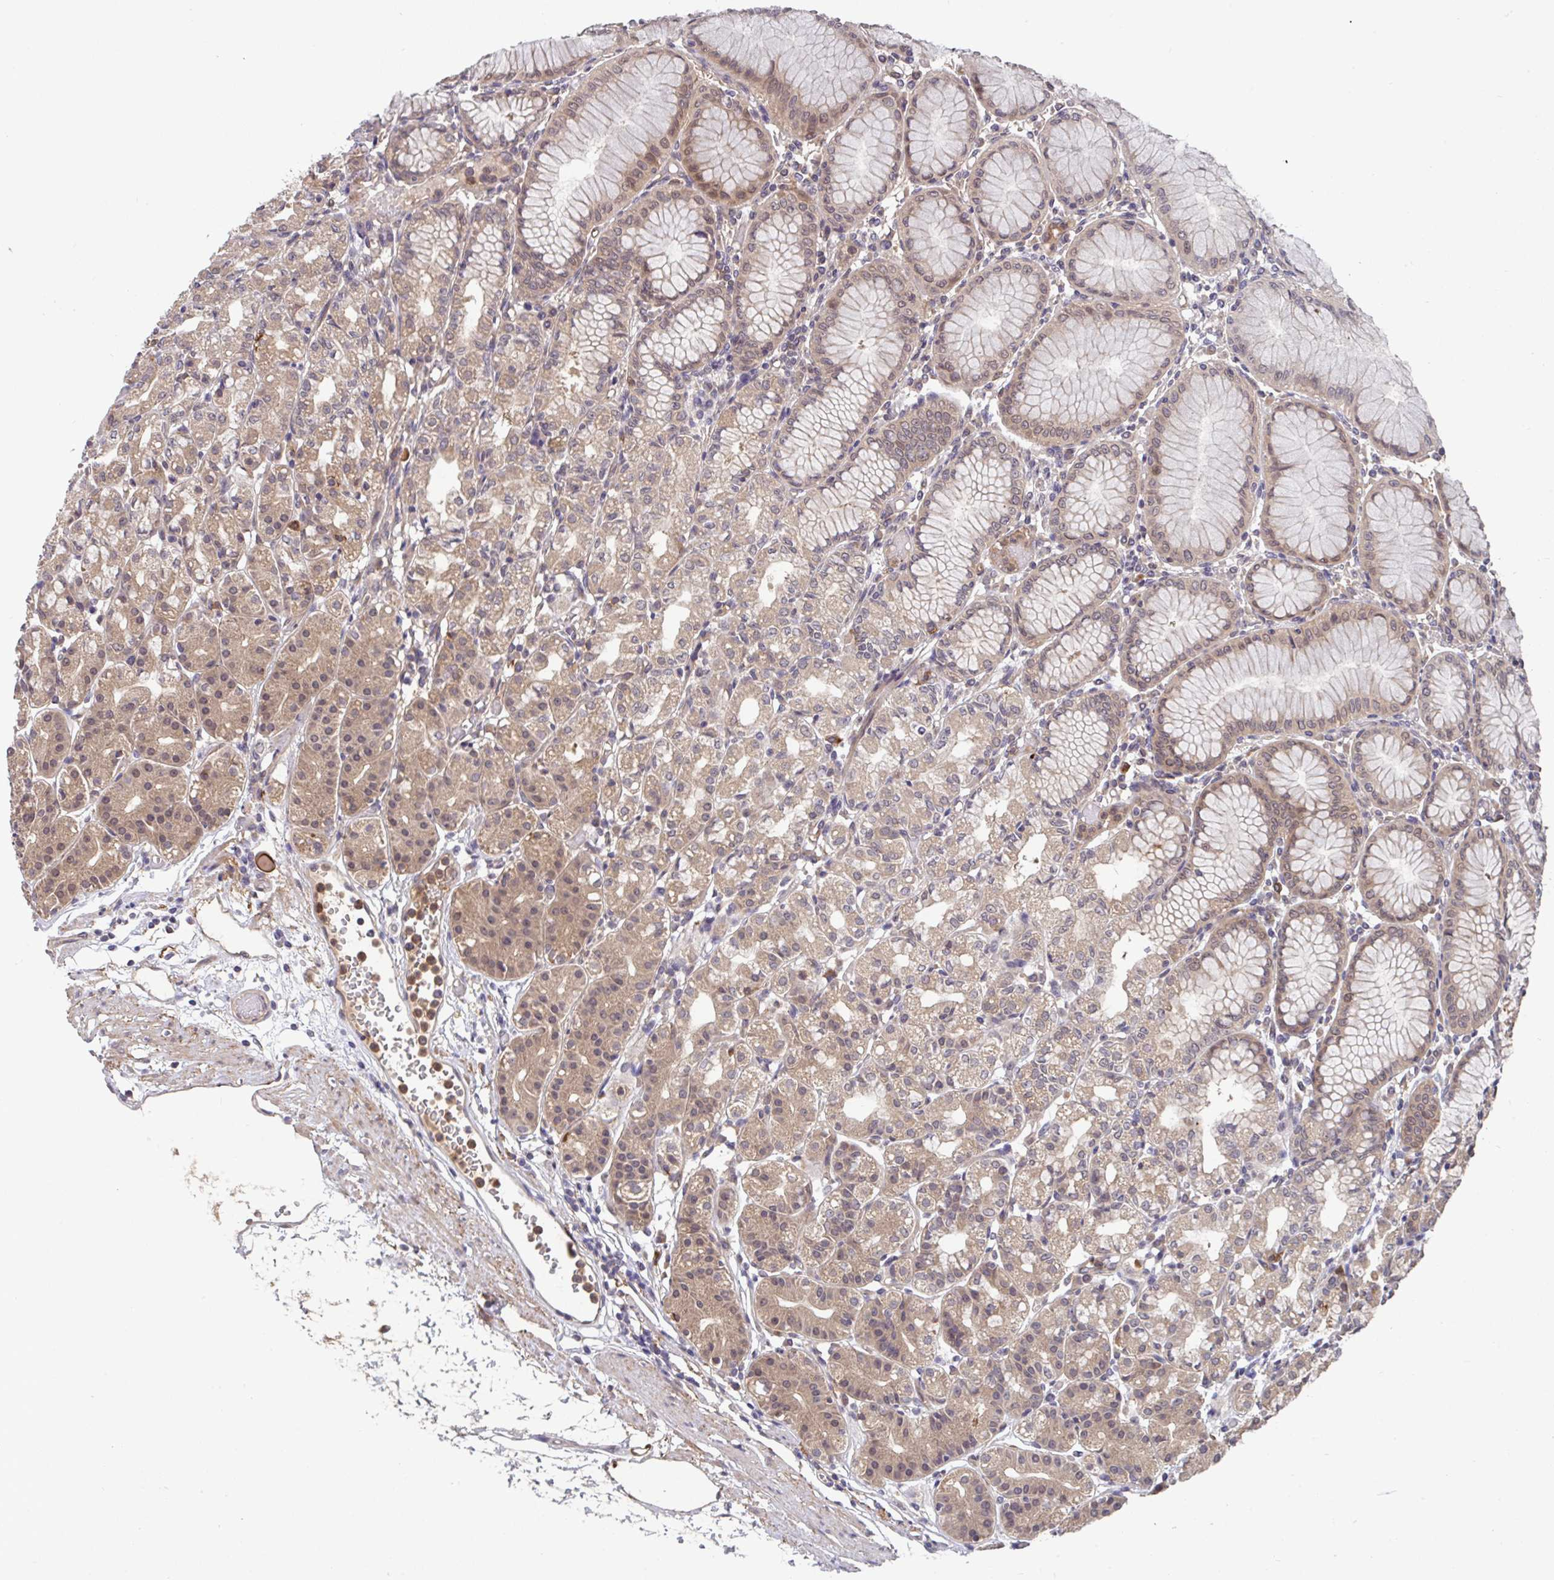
{"staining": {"intensity": "moderate", "quantity": "25%-75%", "location": "cytoplasmic/membranous,nuclear"}, "tissue": "stomach", "cell_type": "Glandular cells", "image_type": "normal", "snomed": [{"axis": "morphology", "description": "Normal tissue, NOS"}, {"axis": "topography", "description": "Stomach"}], "caption": "A high-resolution micrograph shows immunohistochemistry (IHC) staining of unremarkable stomach, which reveals moderate cytoplasmic/membranous,nuclear staining in about 25%-75% of glandular cells.", "gene": "TIGAR", "patient": {"sex": "female", "age": 57}}